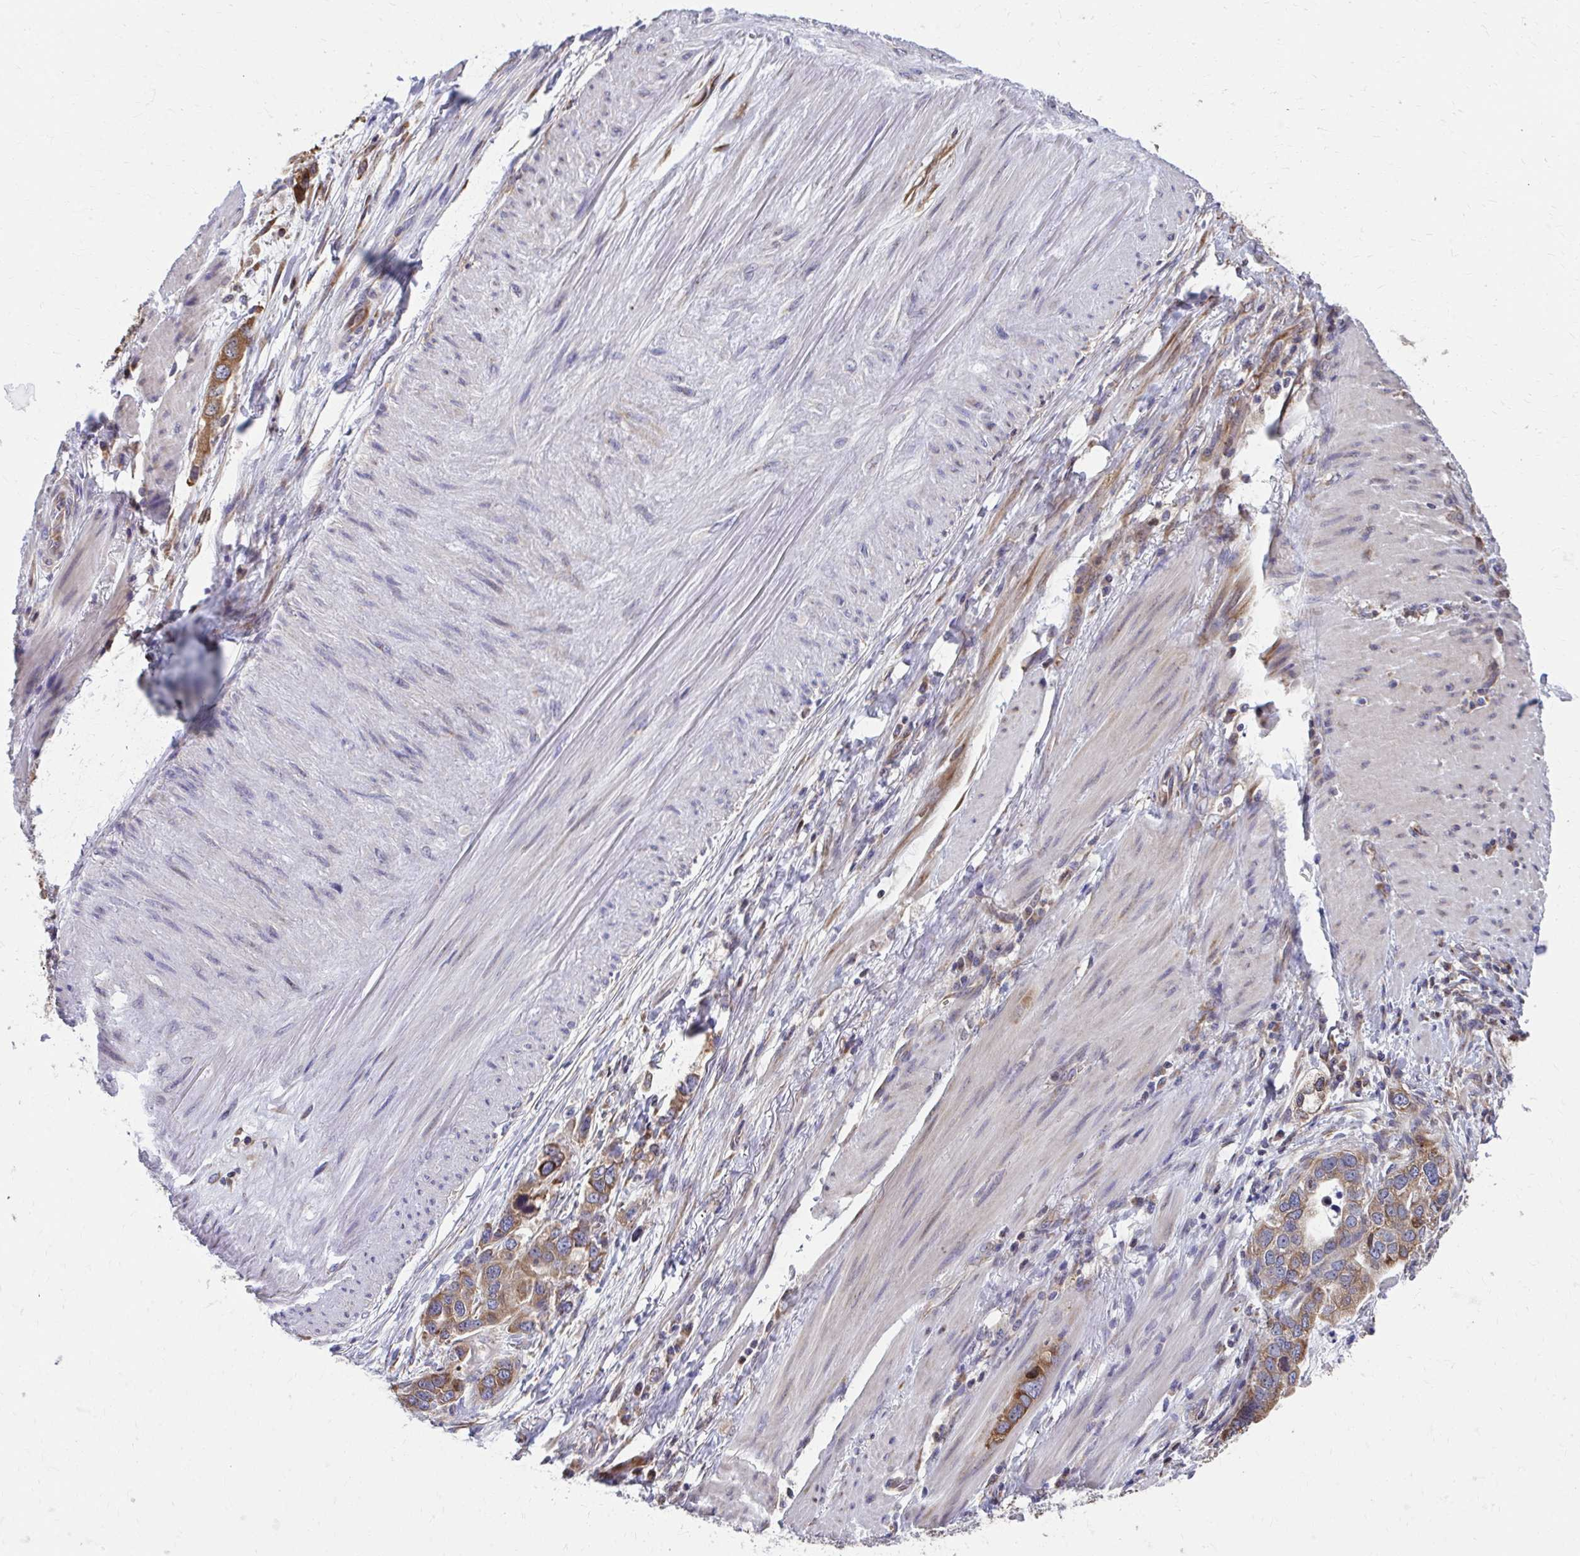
{"staining": {"intensity": "moderate", "quantity": ">75%", "location": "cytoplasmic/membranous"}, "tissue": "stomach cancer", "cell_type": "Tumor cells", "image_type": "cancer", "snomed": [{"axis": "morphology", "description": "Adenocarcinoma, NOS"}, {"axis": "topography", "description": "Stomach, lower"}], "caption": "A histopathology image of stomach adenocarcinoma stained for a protein exhibits moderate cytoplasmic/membranous brown staining in tumor cells. The protein of interest is stained brown, and the nuclei are stained in blue (DAB IHC with brightfield microscopy, high magnification).", "gene": "ZNF778", "patient": {"sex": "female", "age": 93}}